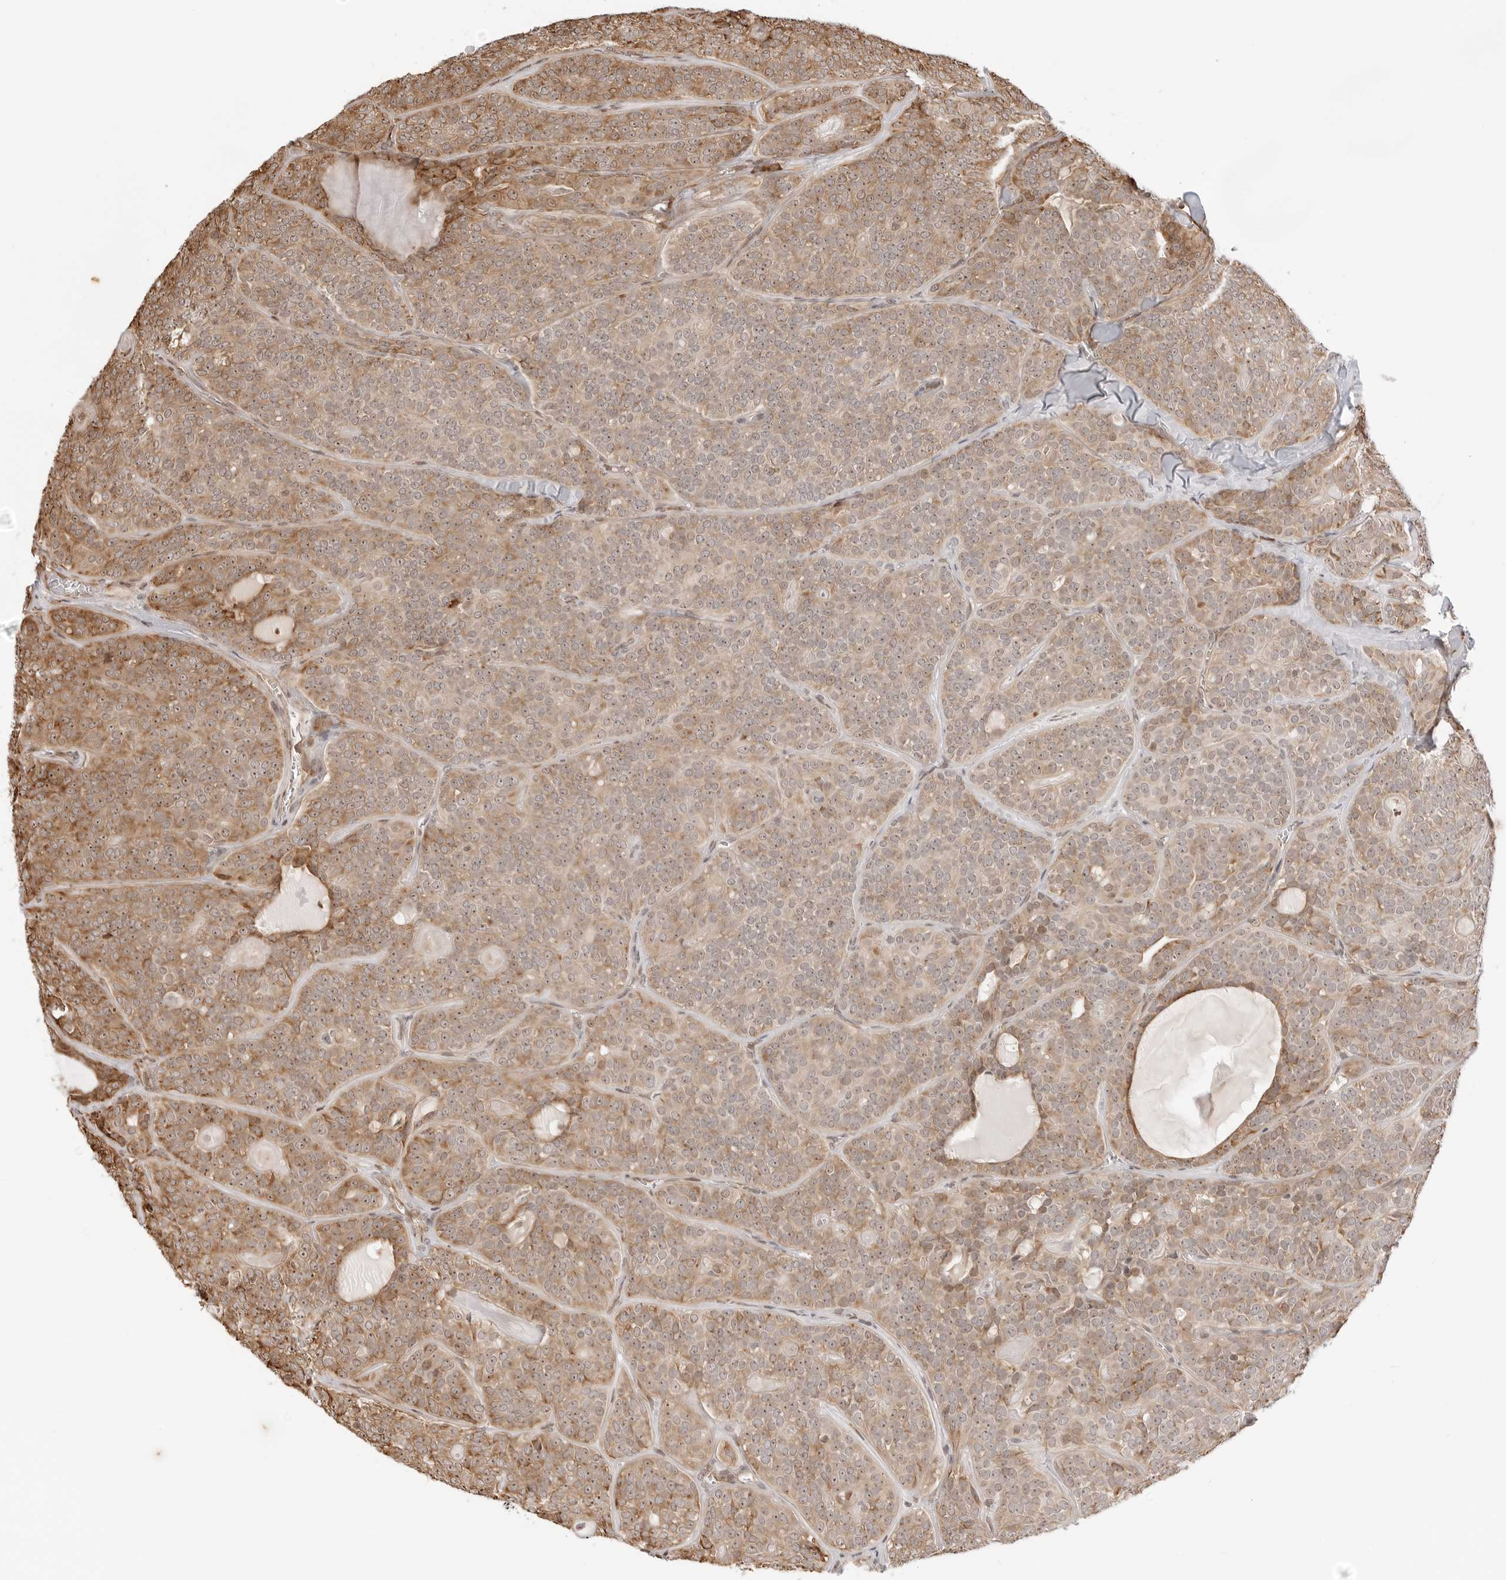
{"staining": {"intensity": "moderate", "quantity": "25%-75%", "location": "cytoplasmic/membranous,nuclear"}, "tissue": "head and neck cancer", "cell_type": "Tumor cells", "image_type": "cancer", "snomed": [{"axis": "morphology", "description": "Adenocarcinoma, NOS"}, {"axis": "topography", "description": "Head-Neck"}], "caption": "Approximately 25%-75% of tumor cells in human head and neck adenocarcinoma display moderate cytoplasmic/membranous and nuclear protein expression as visualized by brown immunohistochemical staining.", "gene": "FKBP14", "patient": {"sex": "male", "age": 66}}